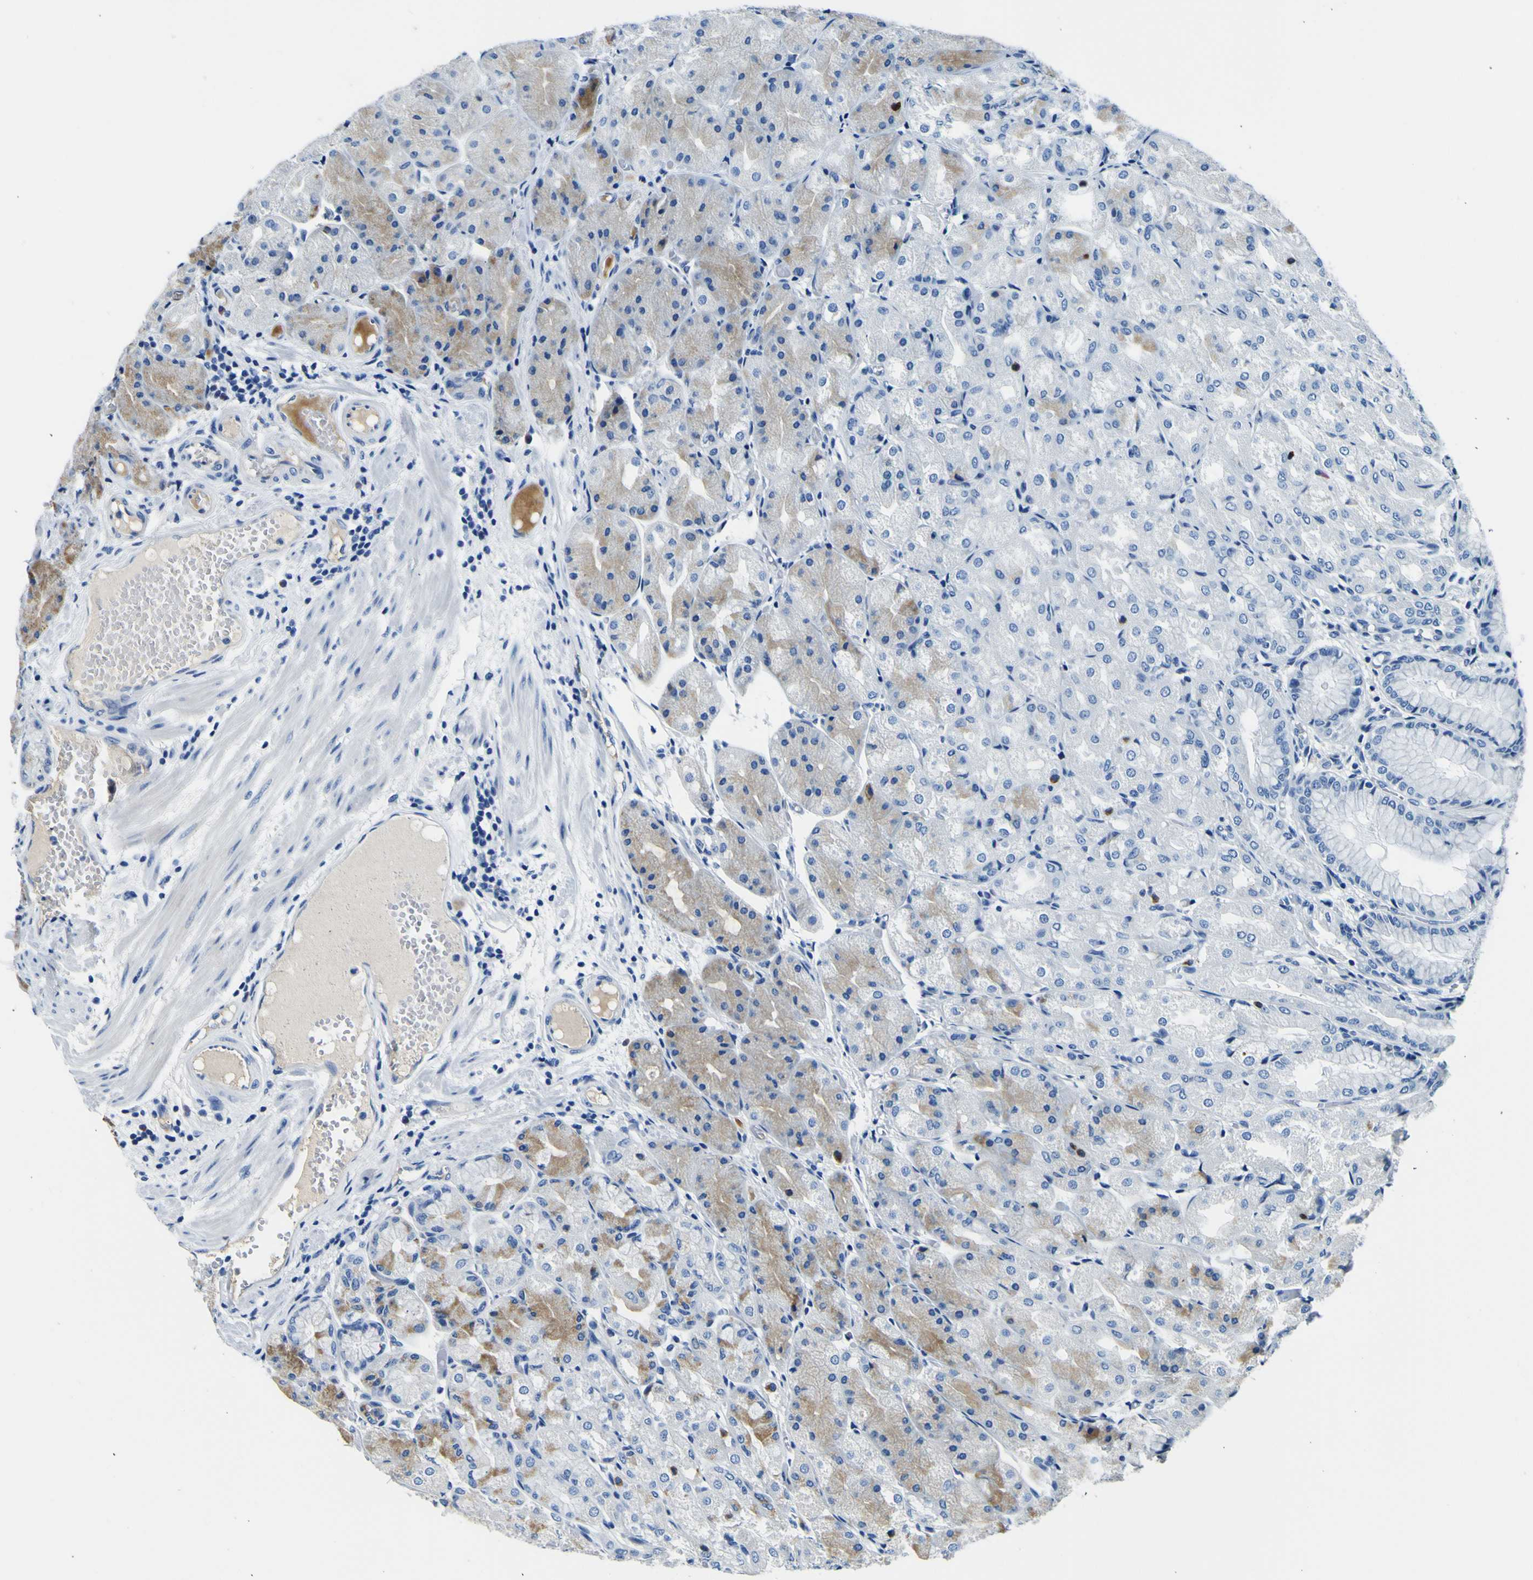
{"staining": {"intensity": "weak", "quantity": "25%-75%", "location": "cytoplasmic/membranous"}, "tissue": "stomach", "cell_type": "Glandular cells", "image_type": "normal", "snomed": [{"axis": "morphology", "description": "Normal tissue, NOS"}, {"axis": "topography", "description": "Stomach, upper"}], "caption": "An immunohistochemistry (IHC) histopathology image of unremarkable tissue is shown. Protein staining in brown shows weak cytoplasmic/membranous positivity in stomach within glandular cells.", "gene": "ADGRA2", "patient": {"sex": "male", "age": 72}}